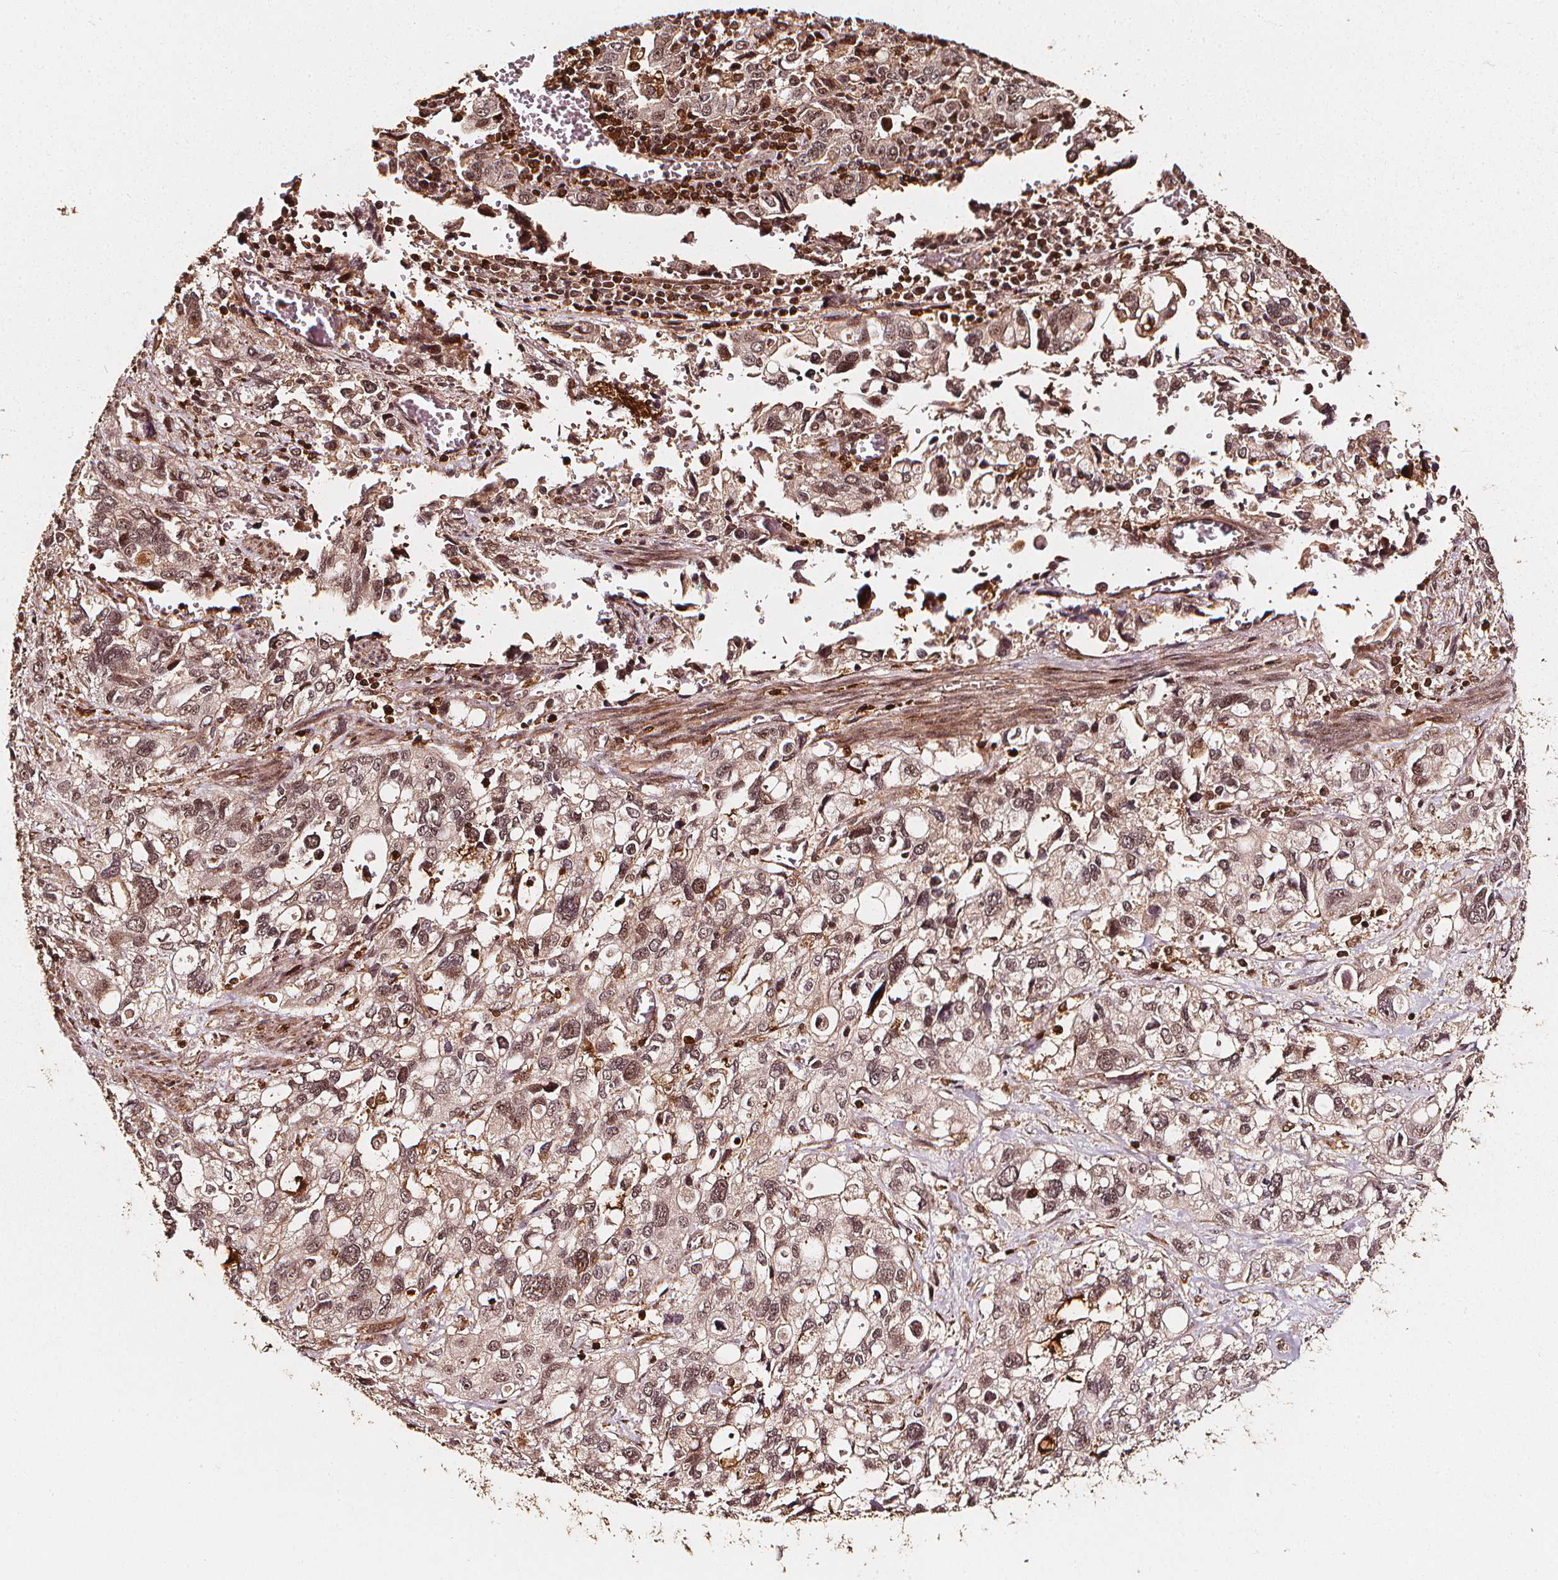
{"staining": {"intensity": "weak", "quantity": ">75%", "location": "nuclear"}, "tissue": "stomach cancer", "cell_type": "Tumor cells", "image_type": "cancer", "snomed": [{"axis": "morphology", "description": "Adenocarcinoma, NOS"}, {"axis": "topography", "description": "Stomach, upper"}], "caption": "The immunohistochemical stain highlights weak nuclear staining in tumor cells of adenocarcinoma (stomach) tissue.", "gene": "EXOSC9", "patient": {"sex": "female", "age": 81}}